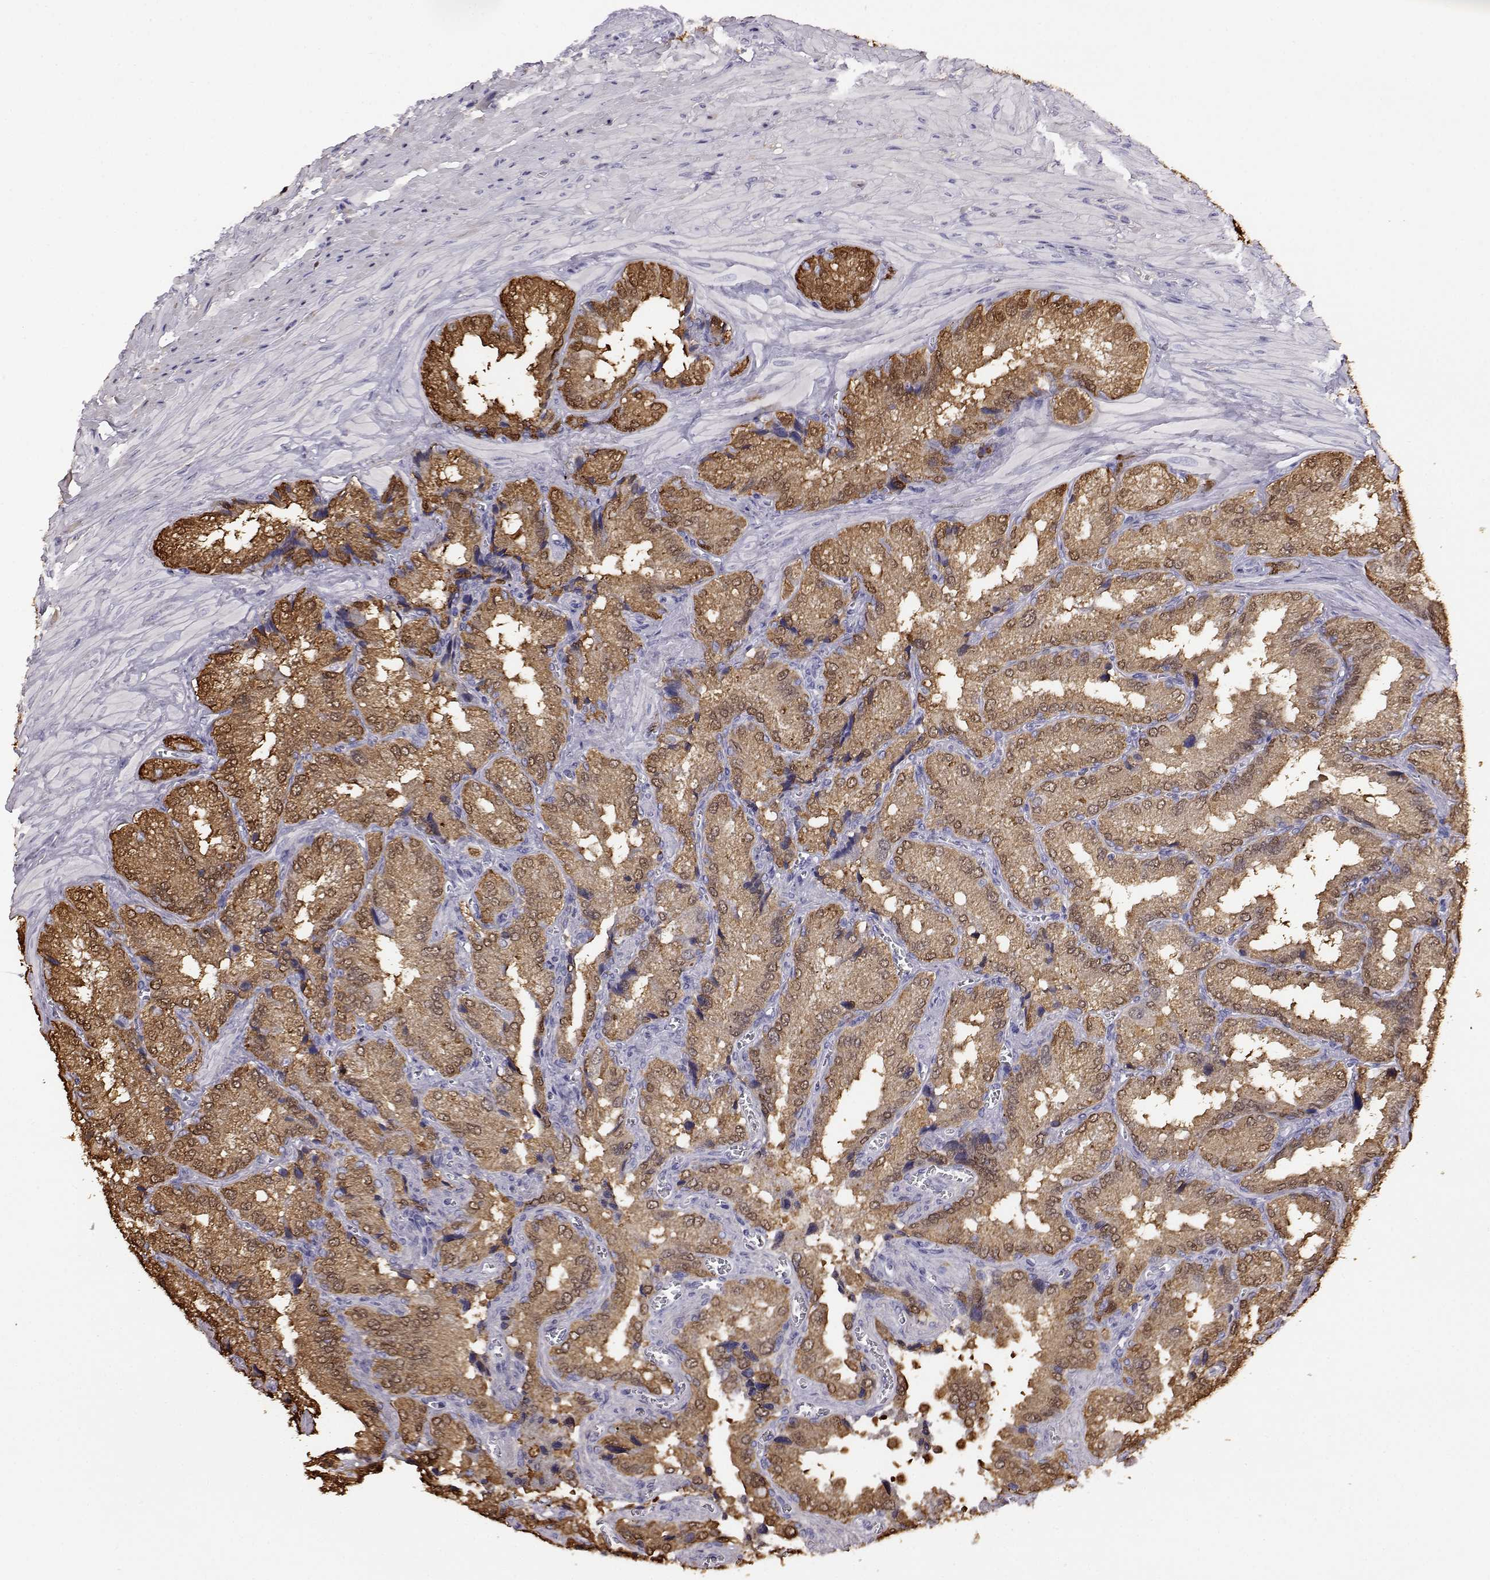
{"staining": {"intensity": "moderate", "quantity": "25%-75%", "location": "cytoplasmic/membranous,nuclear"}, "tissue": "seminal vesicle", "cell_type": "Glandular cells", "image_type": "normal", "snomed": [{"axis": "morphology", "description": "Normal tissue, NOS"}, {"axis": "topography", "description": "Seminal veicle"}], "caption": "Unremarkable seminal vesicle was stained to show a protein in brown. There is medium levels of moderate cytoplasmic/membranous,nuclear expression in about 25%-75% of glandular cells. (DAB (3,3'-diaminobenzidine) = brown stain, brightfield microscopy at high magnification).", "gene": "AKR1B1", "patient": {"sex": "male", "age": 37}}